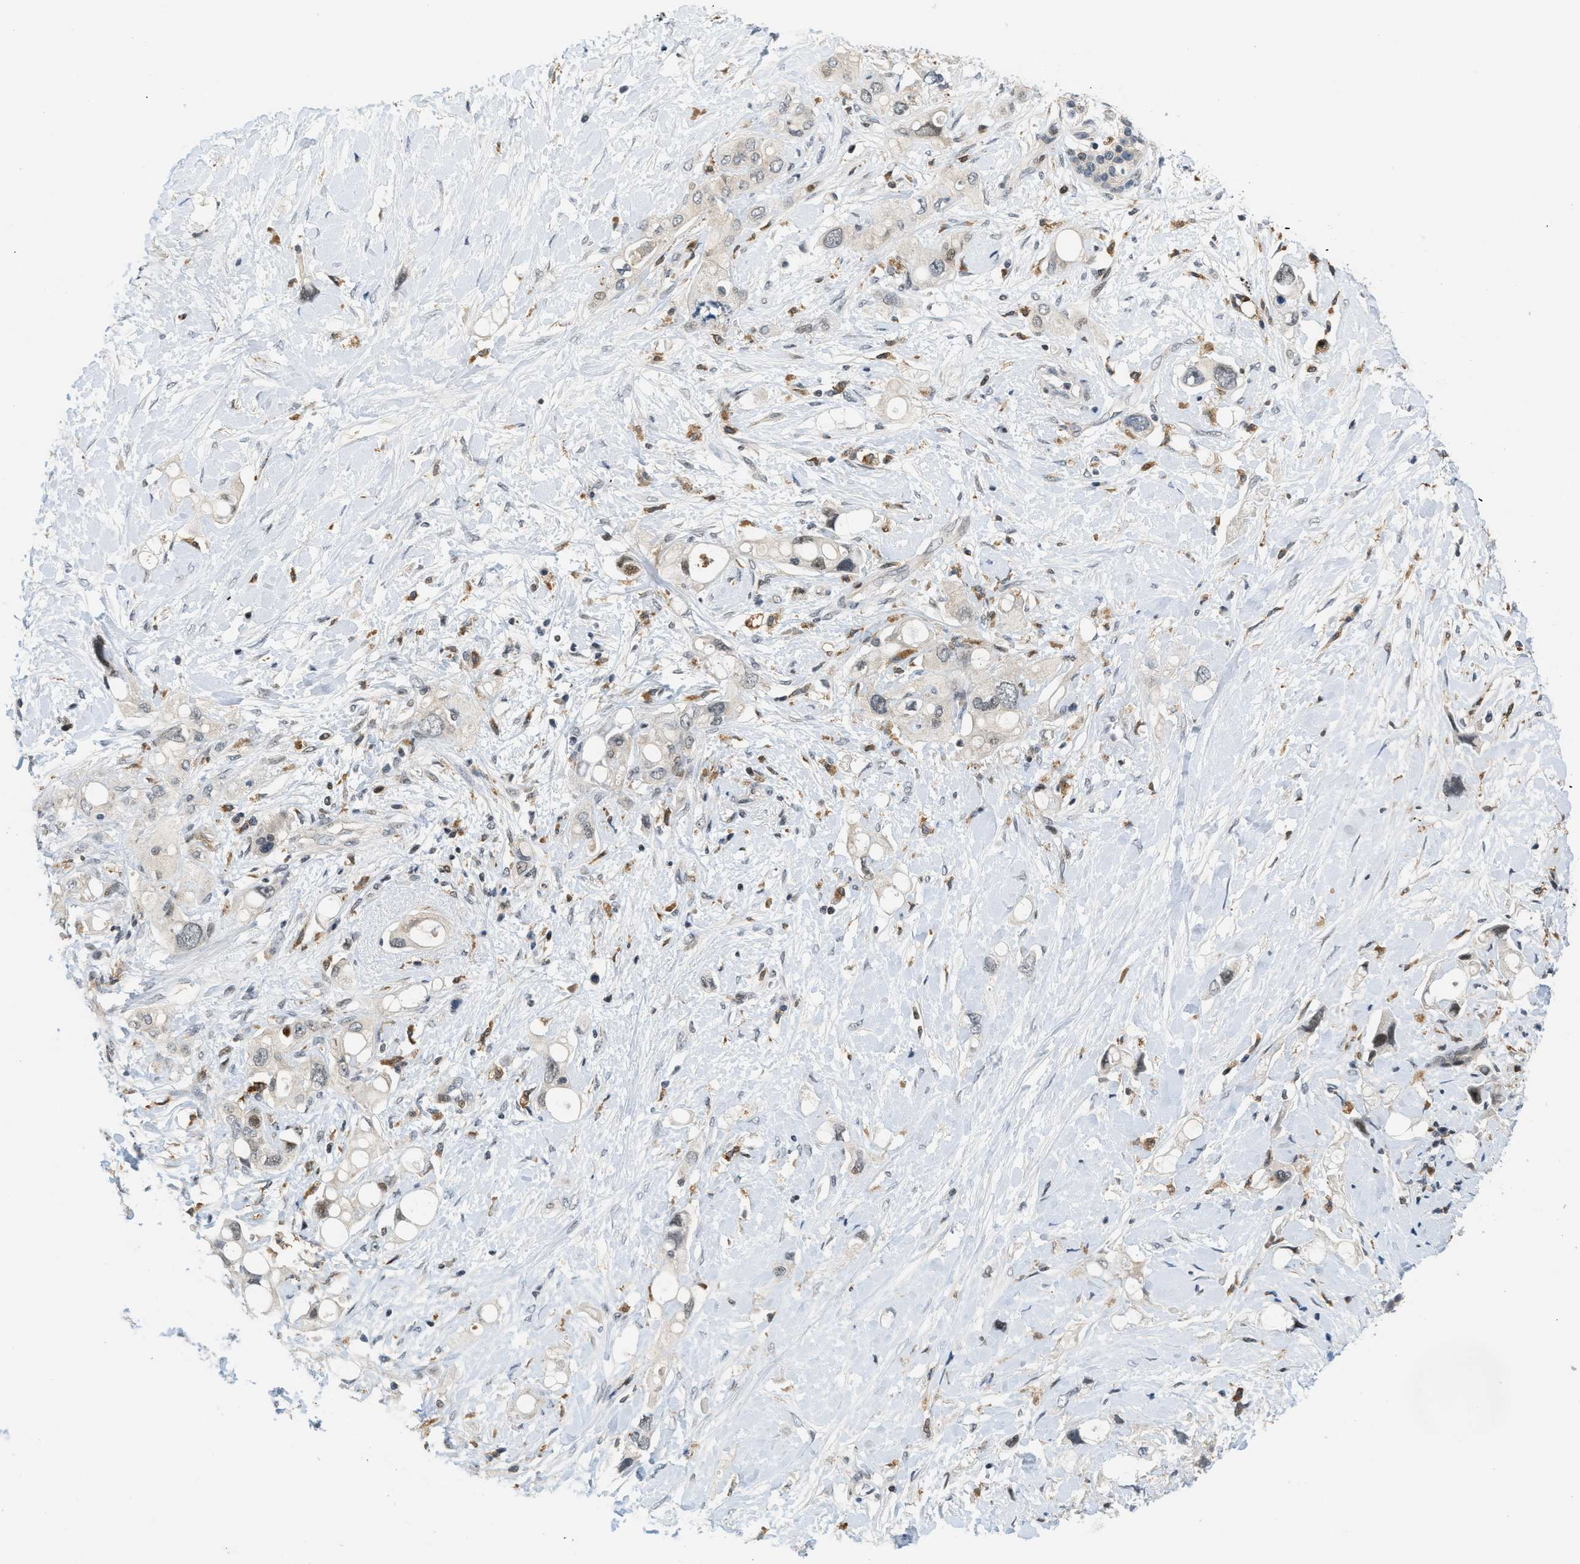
{"staining": {"intensity": "moderate", "quantity": "<25%", "location": "nuclear"}, "tissue": "pancreatic cancer", "cell_type": "Tumor cells", "image_type": "cancer", "snomed": [{"axis": "morphology", "description": "Adenocarcinoma, NOS"}, {"axis": "topography", "description": "Pancreas"}], "caption": "Protein analysis of pancreatic cancer tissue reveals moderate nuclear staining in approximately <25% of tumor cells.", "gene": "ING1", "patient": {"sex": "female", "age": 56}}